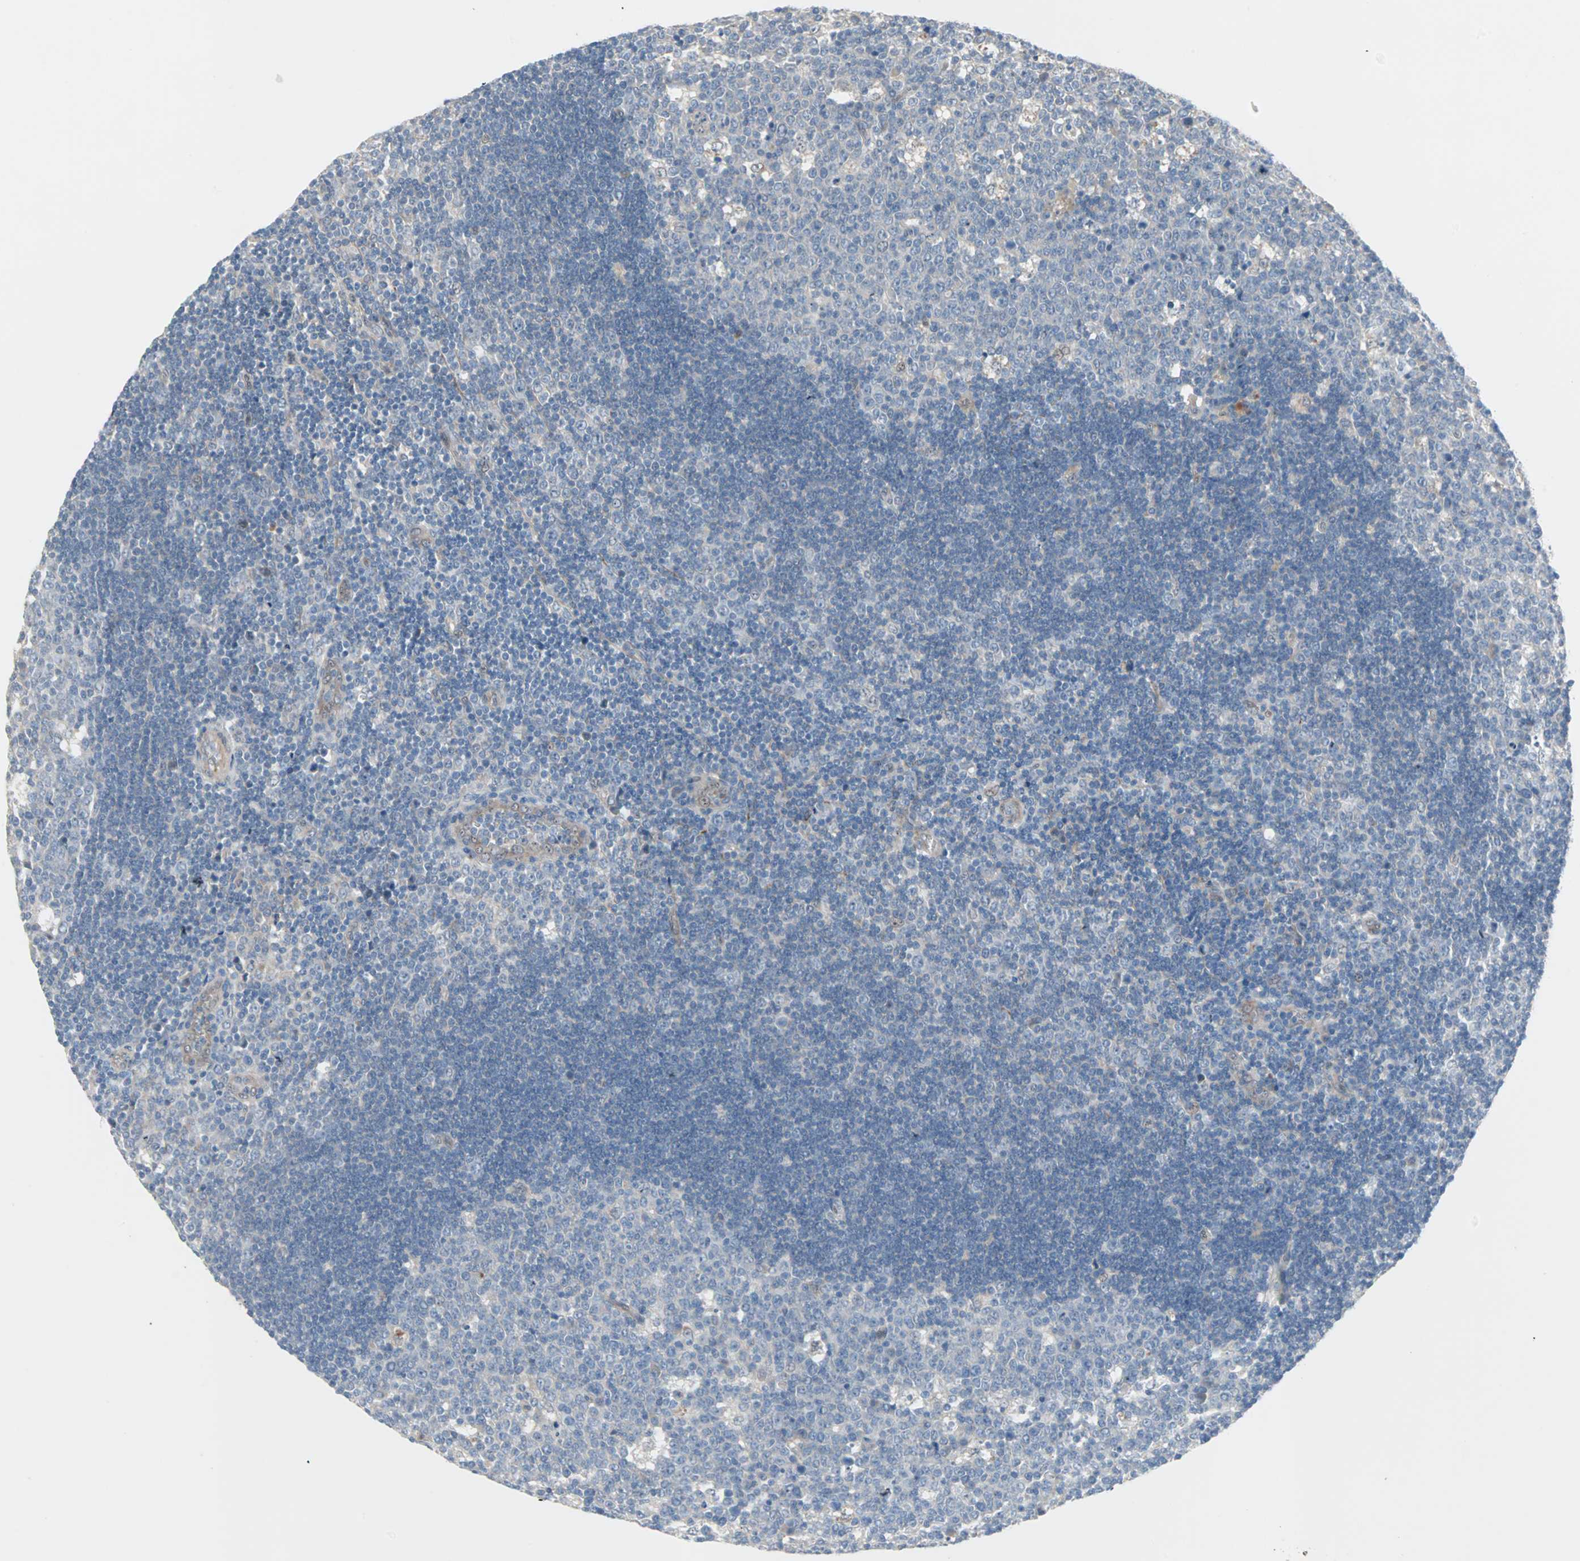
{"staining": {"intensity": "negative", "quantity": "none", "location": "none"}, "tissue": "lymph node", "cell_type": "Germinal center cells", "image_type": "normal", "snomed": [{"axis": "morphology", "description": "Normal tissue, NOS"}, {"axis": "topography", "description": "Lymph node"}, {"axis": "topography", "description": "Salivary gland"}], "caption": "Immunohistochemistry (IHC) of normal human lymph node displays no positivity in germinal center cells.", "gene": "CAND2", "patient": {"sex": "male", "age": 8}}